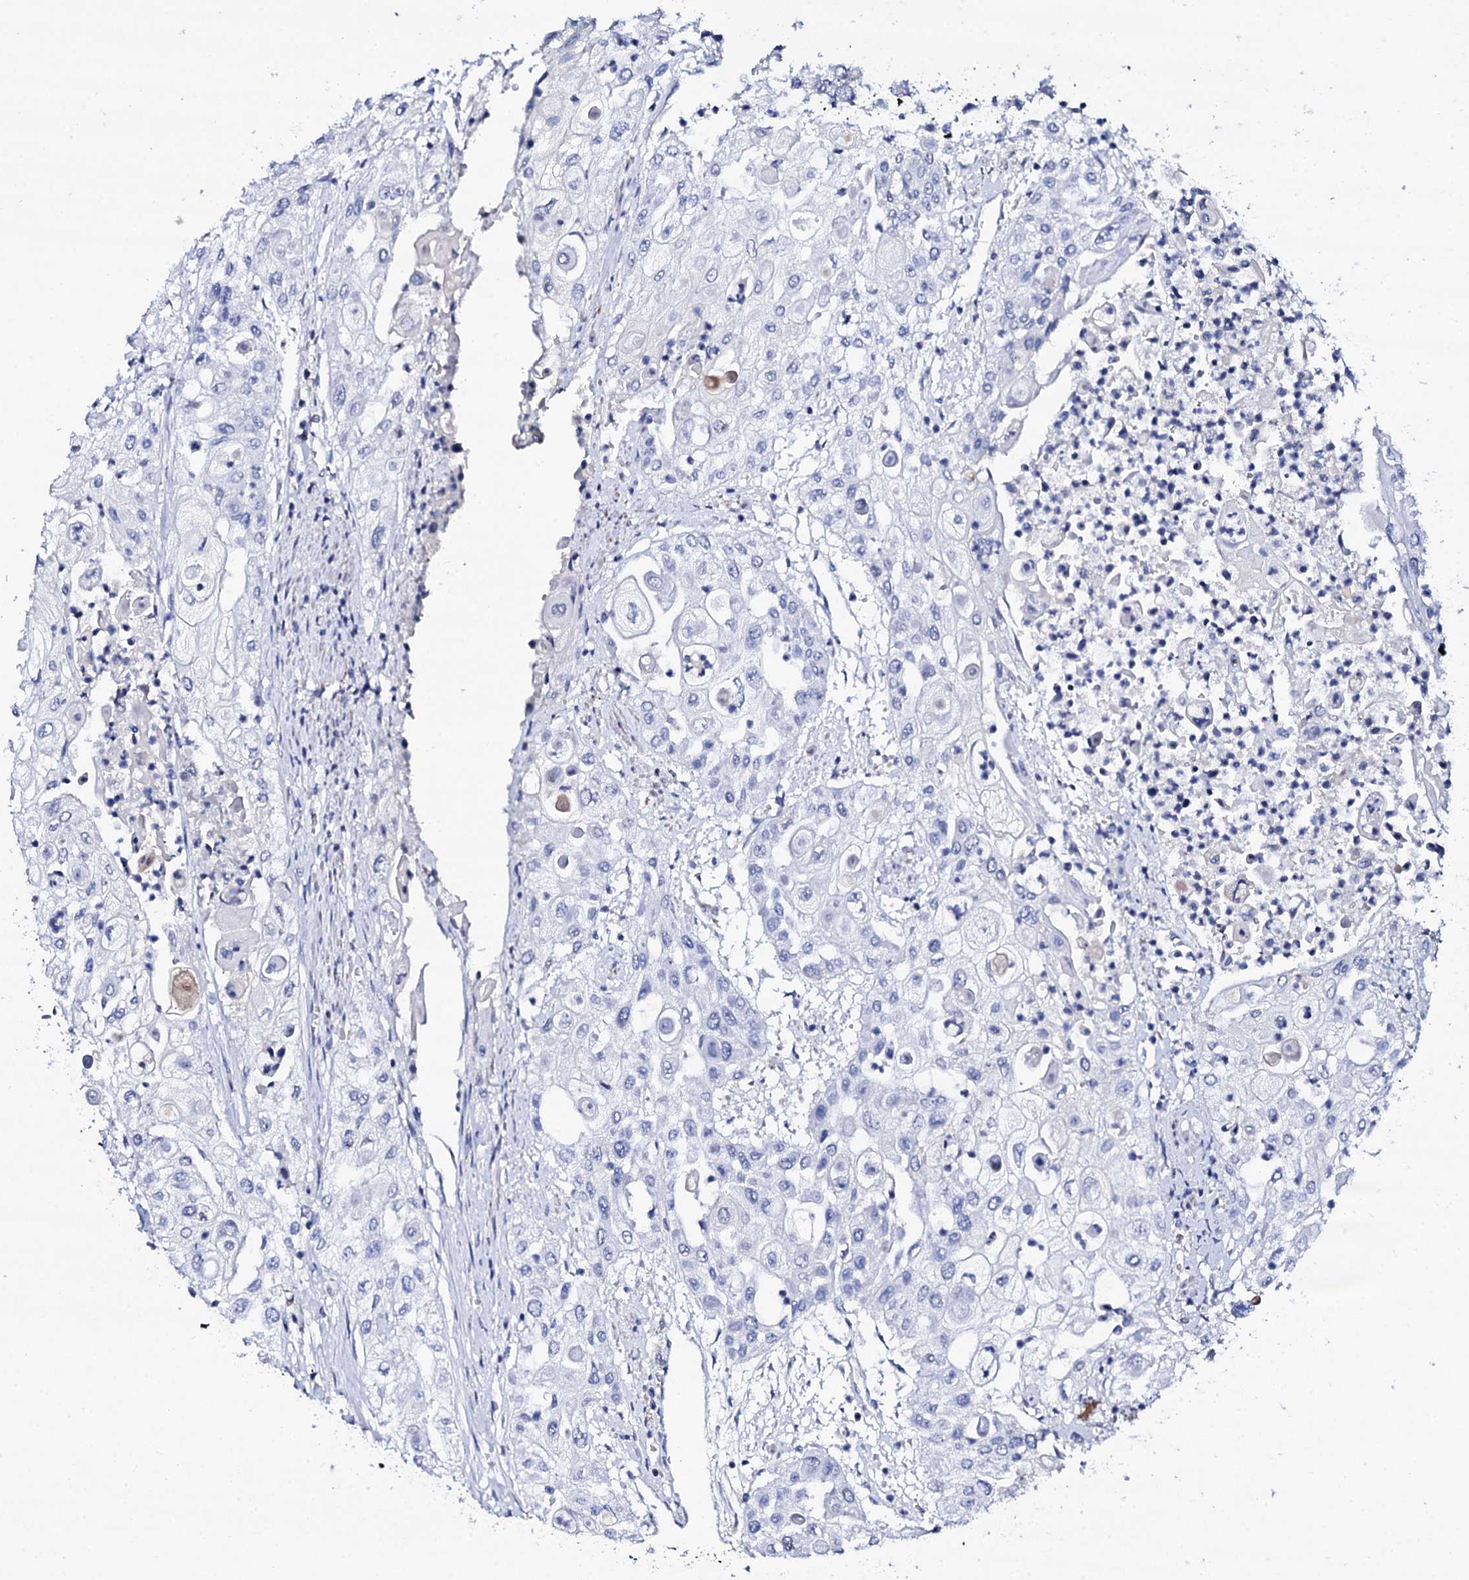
{"staining": {"intensity": "negative", "quantity": "none", "location": "none"}, "tissue": "urothelial cancer", "cell_type": "Tumor cells", "image_type": "cancer", "snomed": [{"axis": "morphology", "description": "Urothelial carcinoma, High grade"}, {"axis": "topography", "description": "Urinary bladder"}], "caption": "A high-resolution micrograph shows immunohistochemistry staining of high-grade urothelial carcinoma, which displays no significant positivity in tumor cells.", "gene": "FBXL16", "patient": {"sex": "female", "age": 79}}